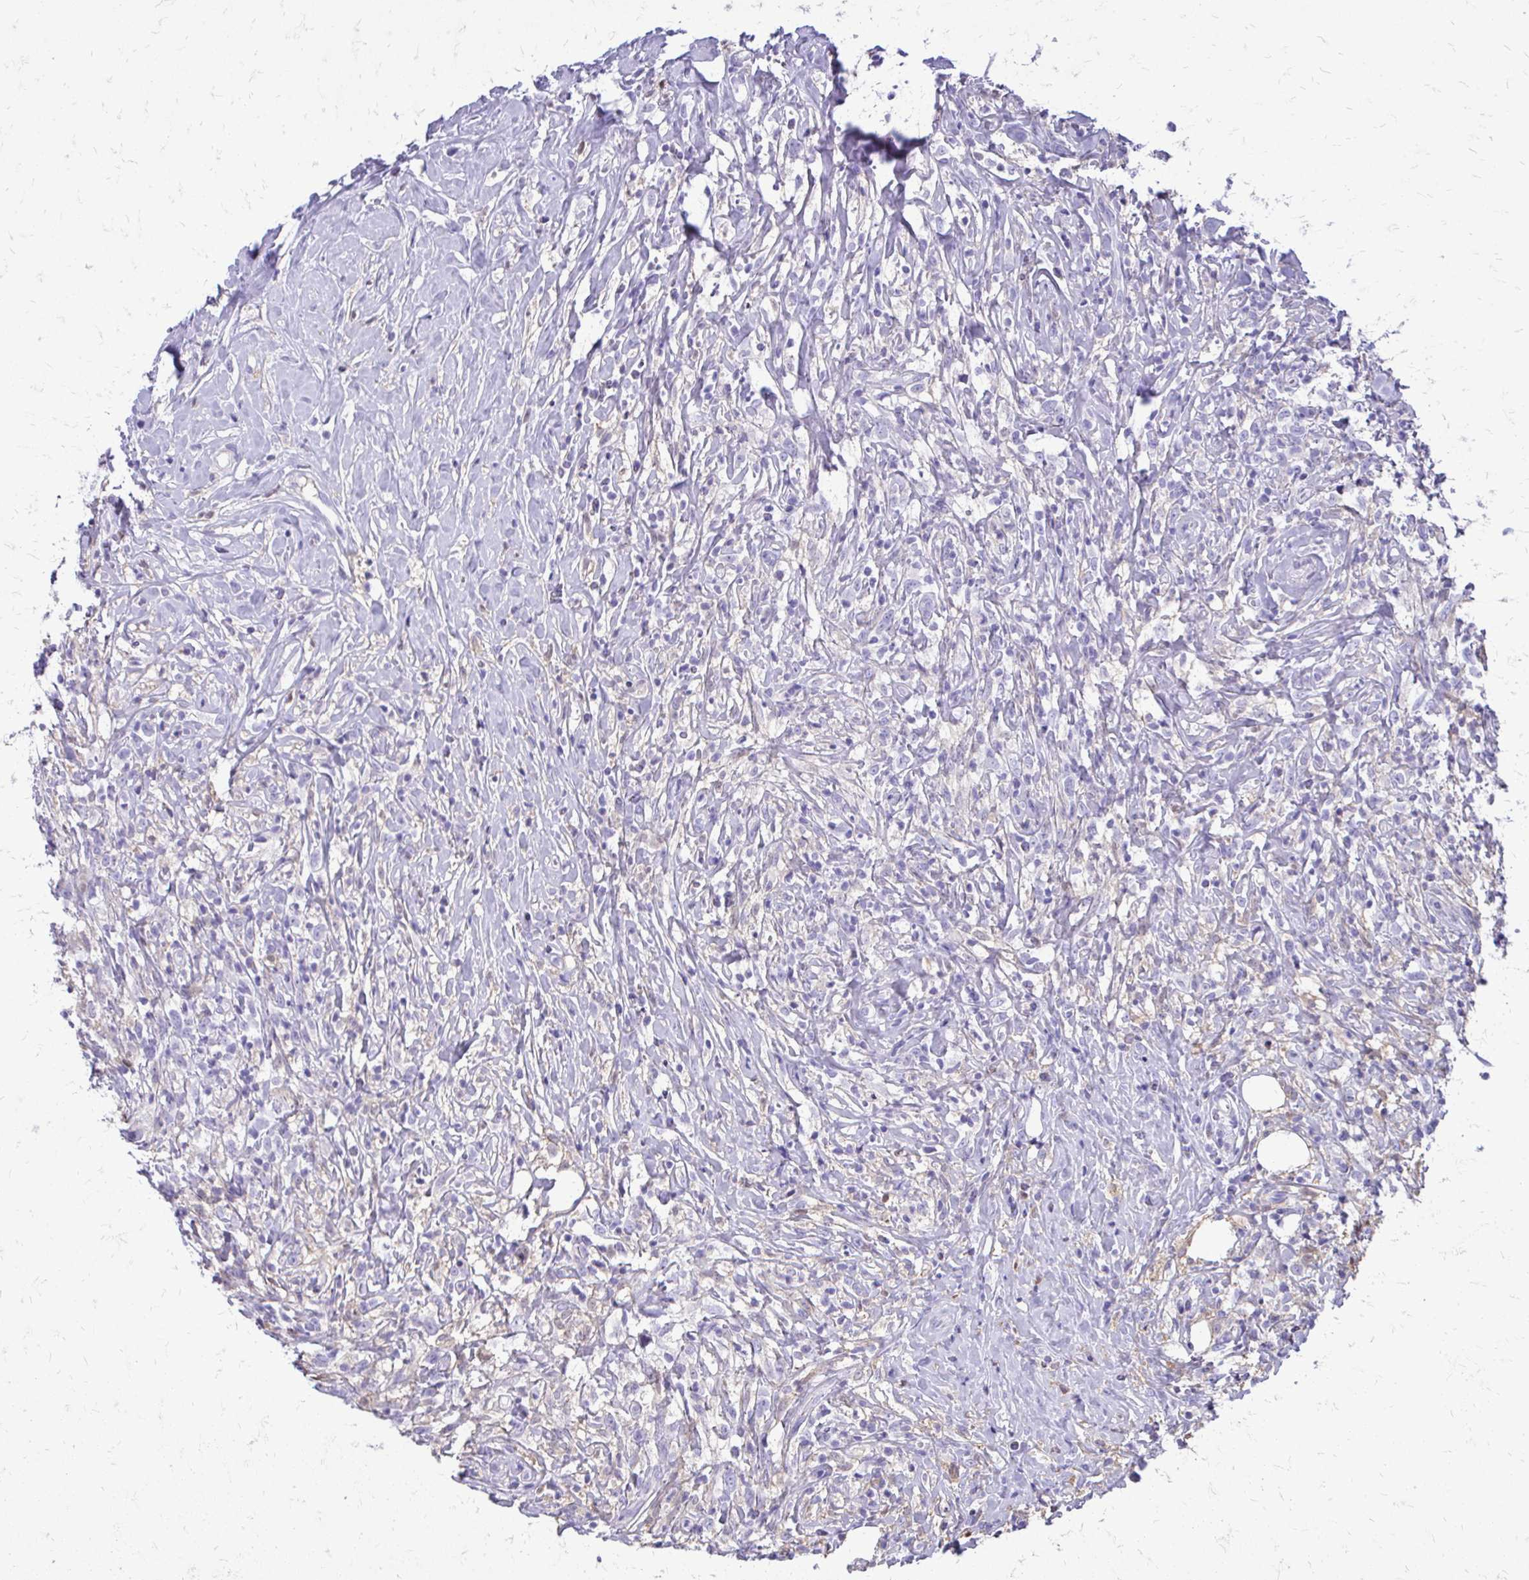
{"staining": {"intensity": "negative", "quantity": "none", "location": "none"}, "tissue": "lymphoma", "cell_type": "Tumor cells", "image_type": "cancer", "snomed": [{"axis": "morphology", "description": "Hodgkin's disease, NOS"}, {"axis": "topography", "description": "No Tissue"}], "caption": "Protein analysis of lymphoma displays no significant staining in tumor cells. (DAB IHC visualized using brightfield microscopy, high magnification).", "gene": "SIGLEC11", "patient": {"sex": "female", "age": 21}}